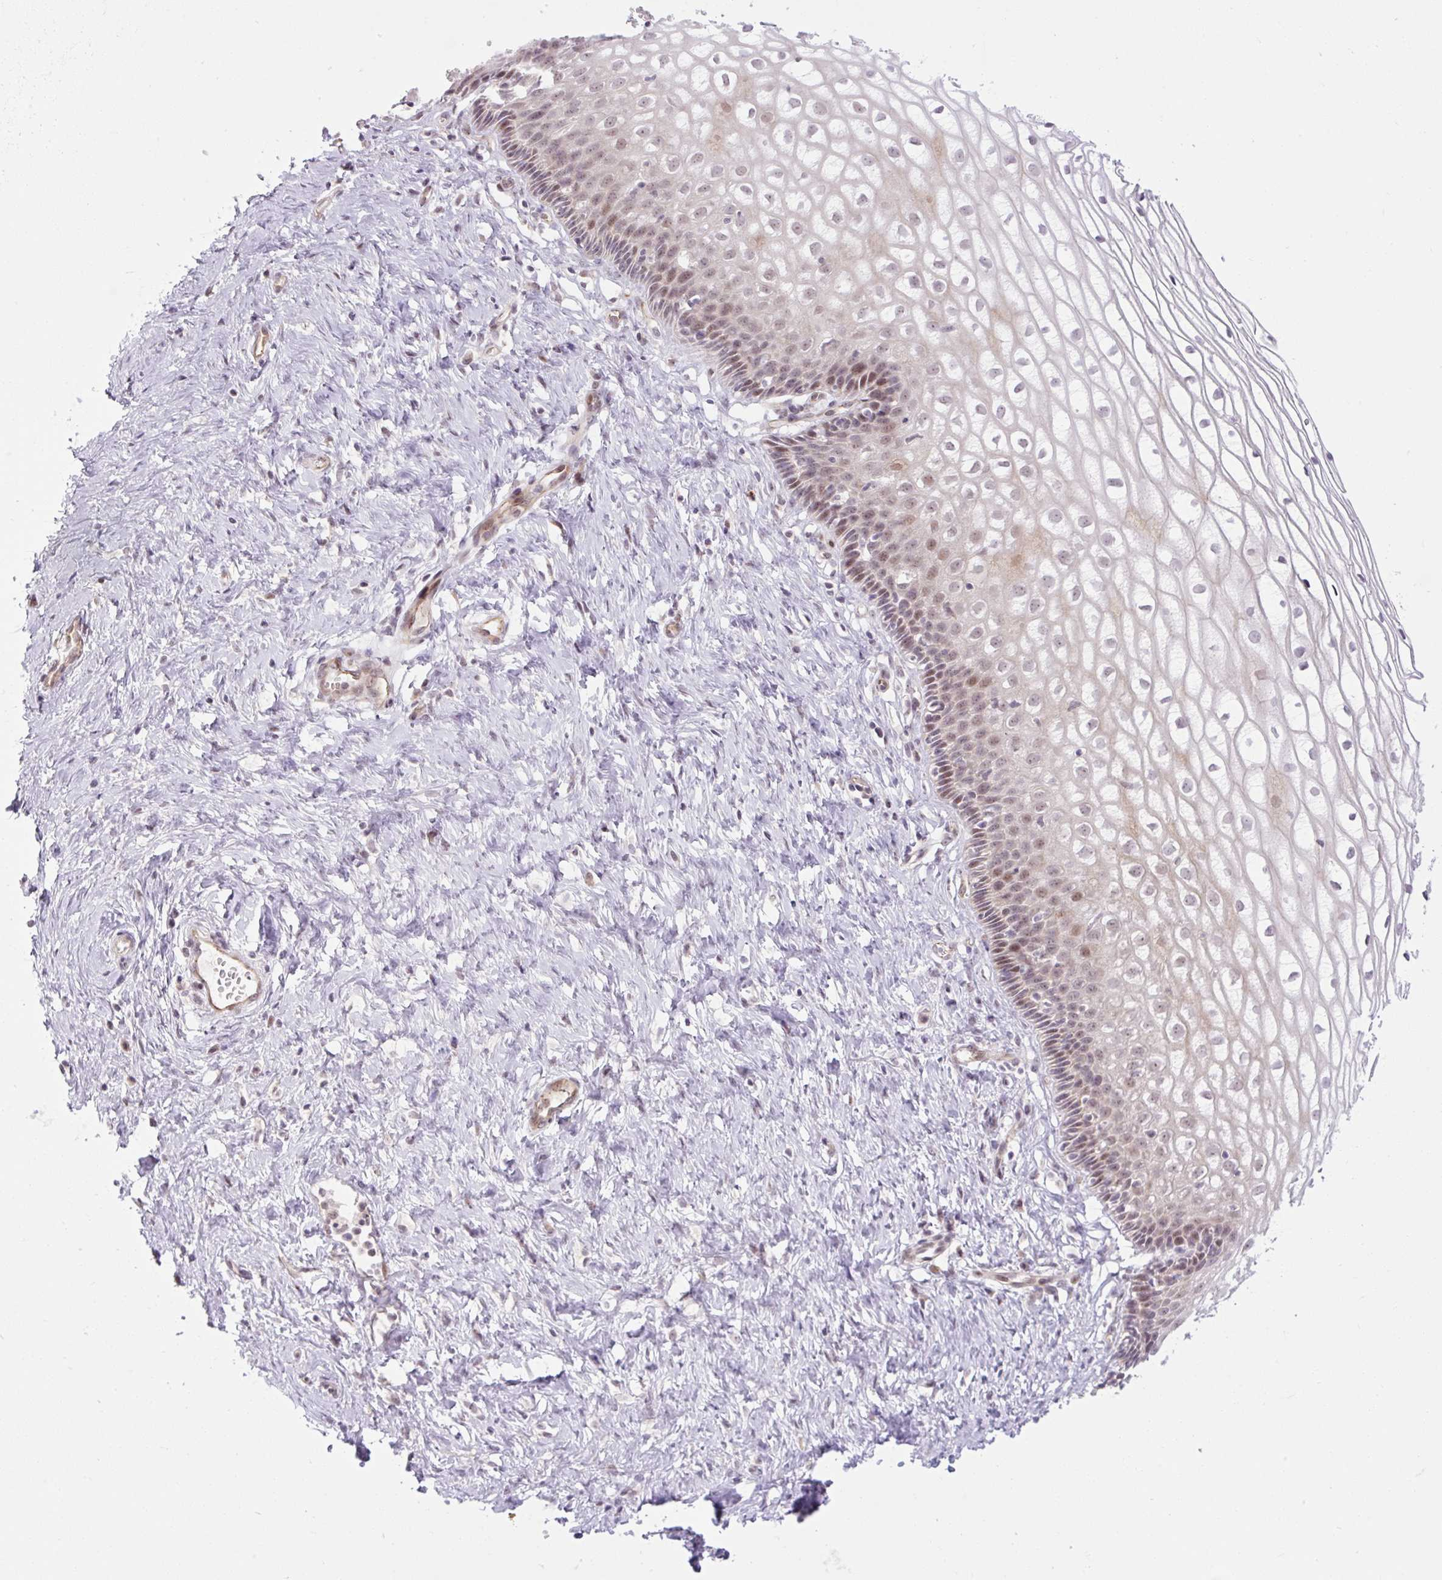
{"staining": {"intensity": "weak", "quantity": "<25%", "location": "cytoplasmic/membranous"}, "tissue": "cervix", "cell_type": "Glandular cells", "image_type": "normal", "snomed": [{"axis": "morphology", "description": "Normal tissue, NOS"}, {"axis": "topography", "description": "Cervix"}], "caption": "The IHC image has no significant staining in glandular cells of cervix.", "gene": "ICE1", "patient": {"sex": "female", "age": 36}}